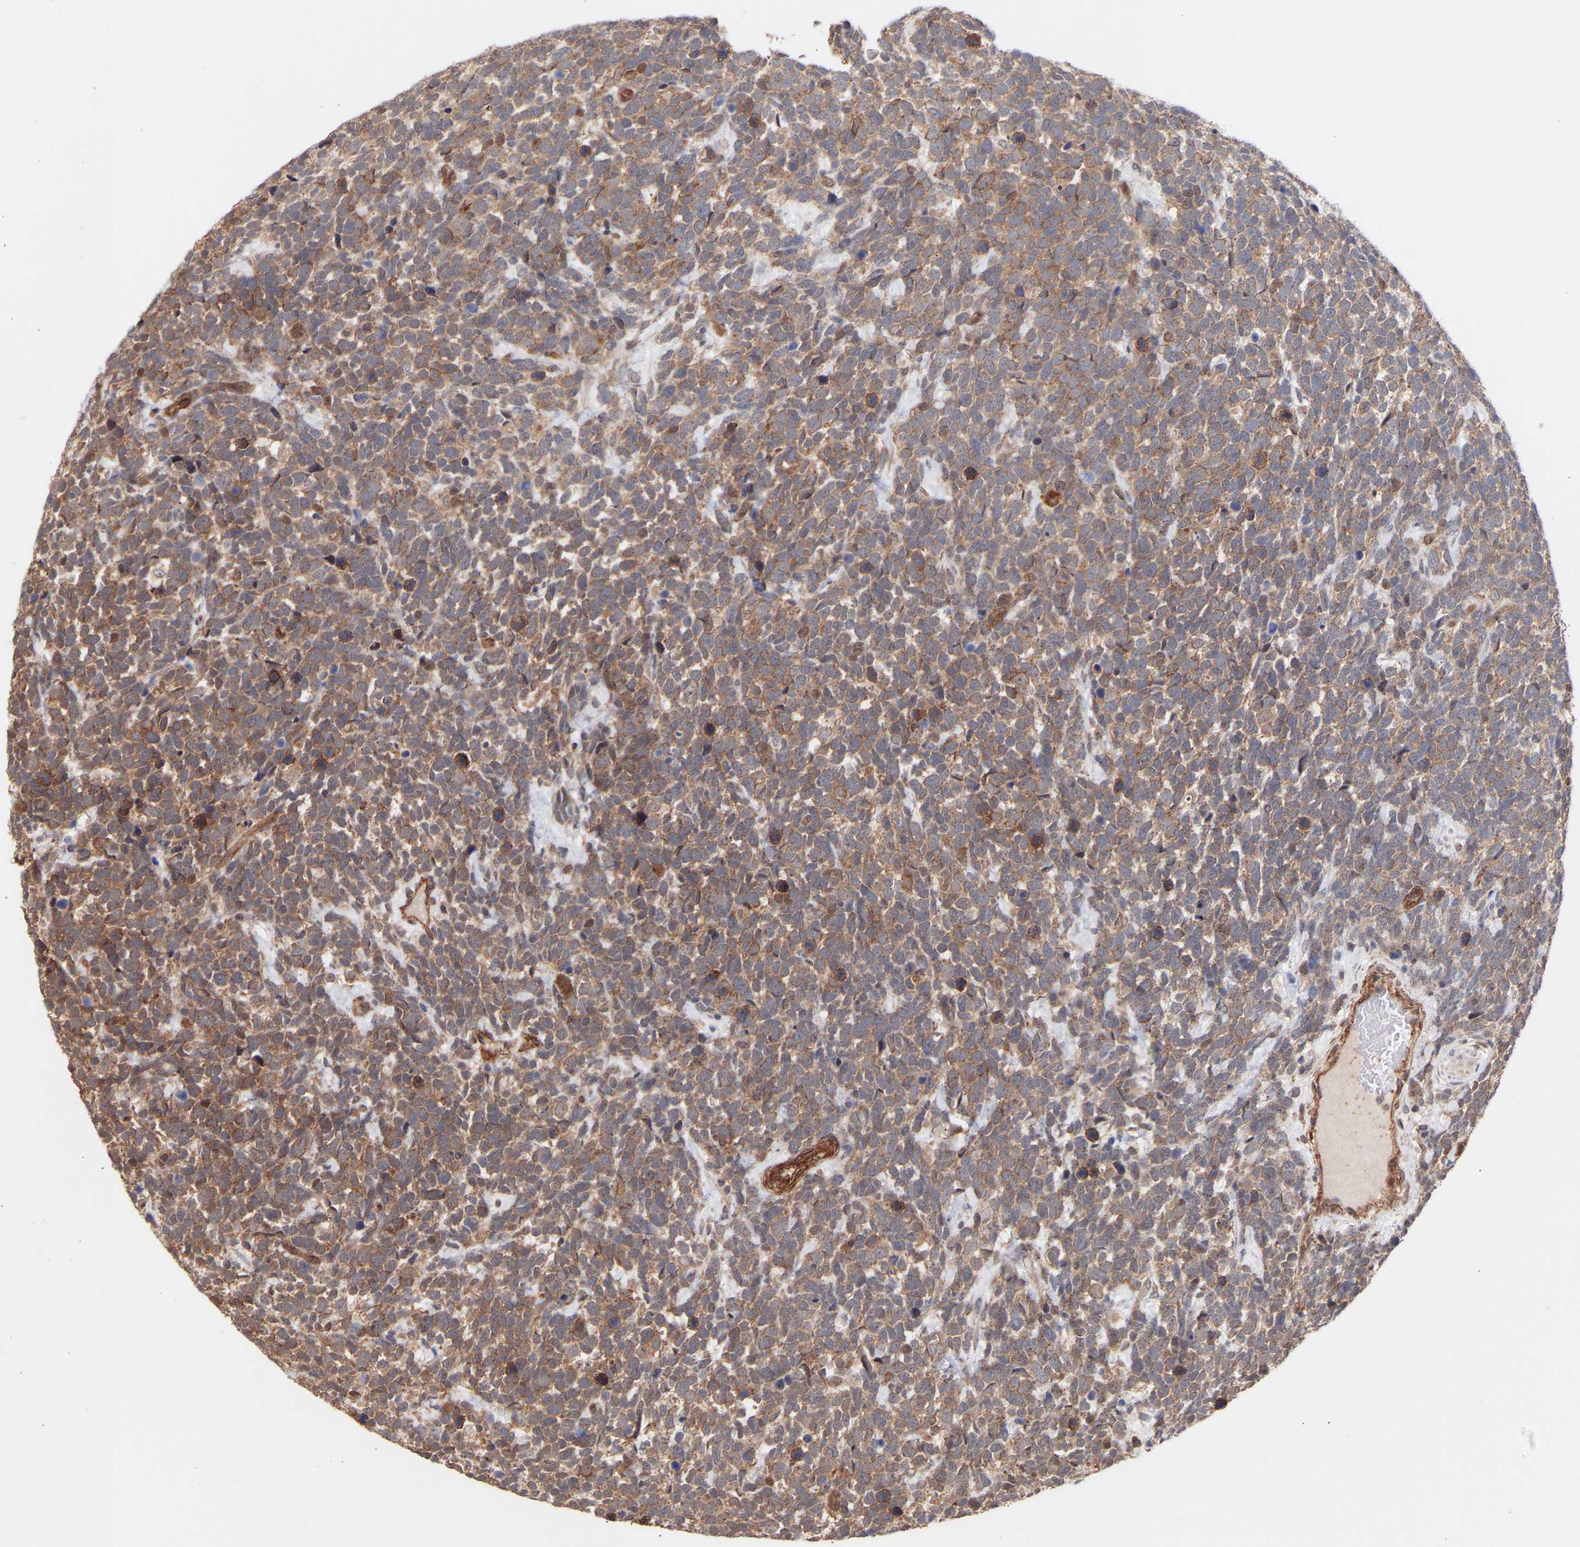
{"staining": {"intensity": "moderate", "quantity": ">75%", "location": "cytoplasmic/membranous"}, "tissue": "urothelial cancer", "cell_type": "Tumor cells", "image_type": "cancer", "snomed": [{"axis": "morphology", "description": "Urothelial carcinoma, High grade"}, {"axis": "topography", "description": "Urinary bladder"}], "caption": "IHC photomicrograph of urothelial cancer stained for a protein (brown), which shows medium levels of moderate cytoplasmic/membranous staining in approximately >75% of tumor cells.", "gene": "PDLIM5", "patient": {"sex": "female", "age": 82}}